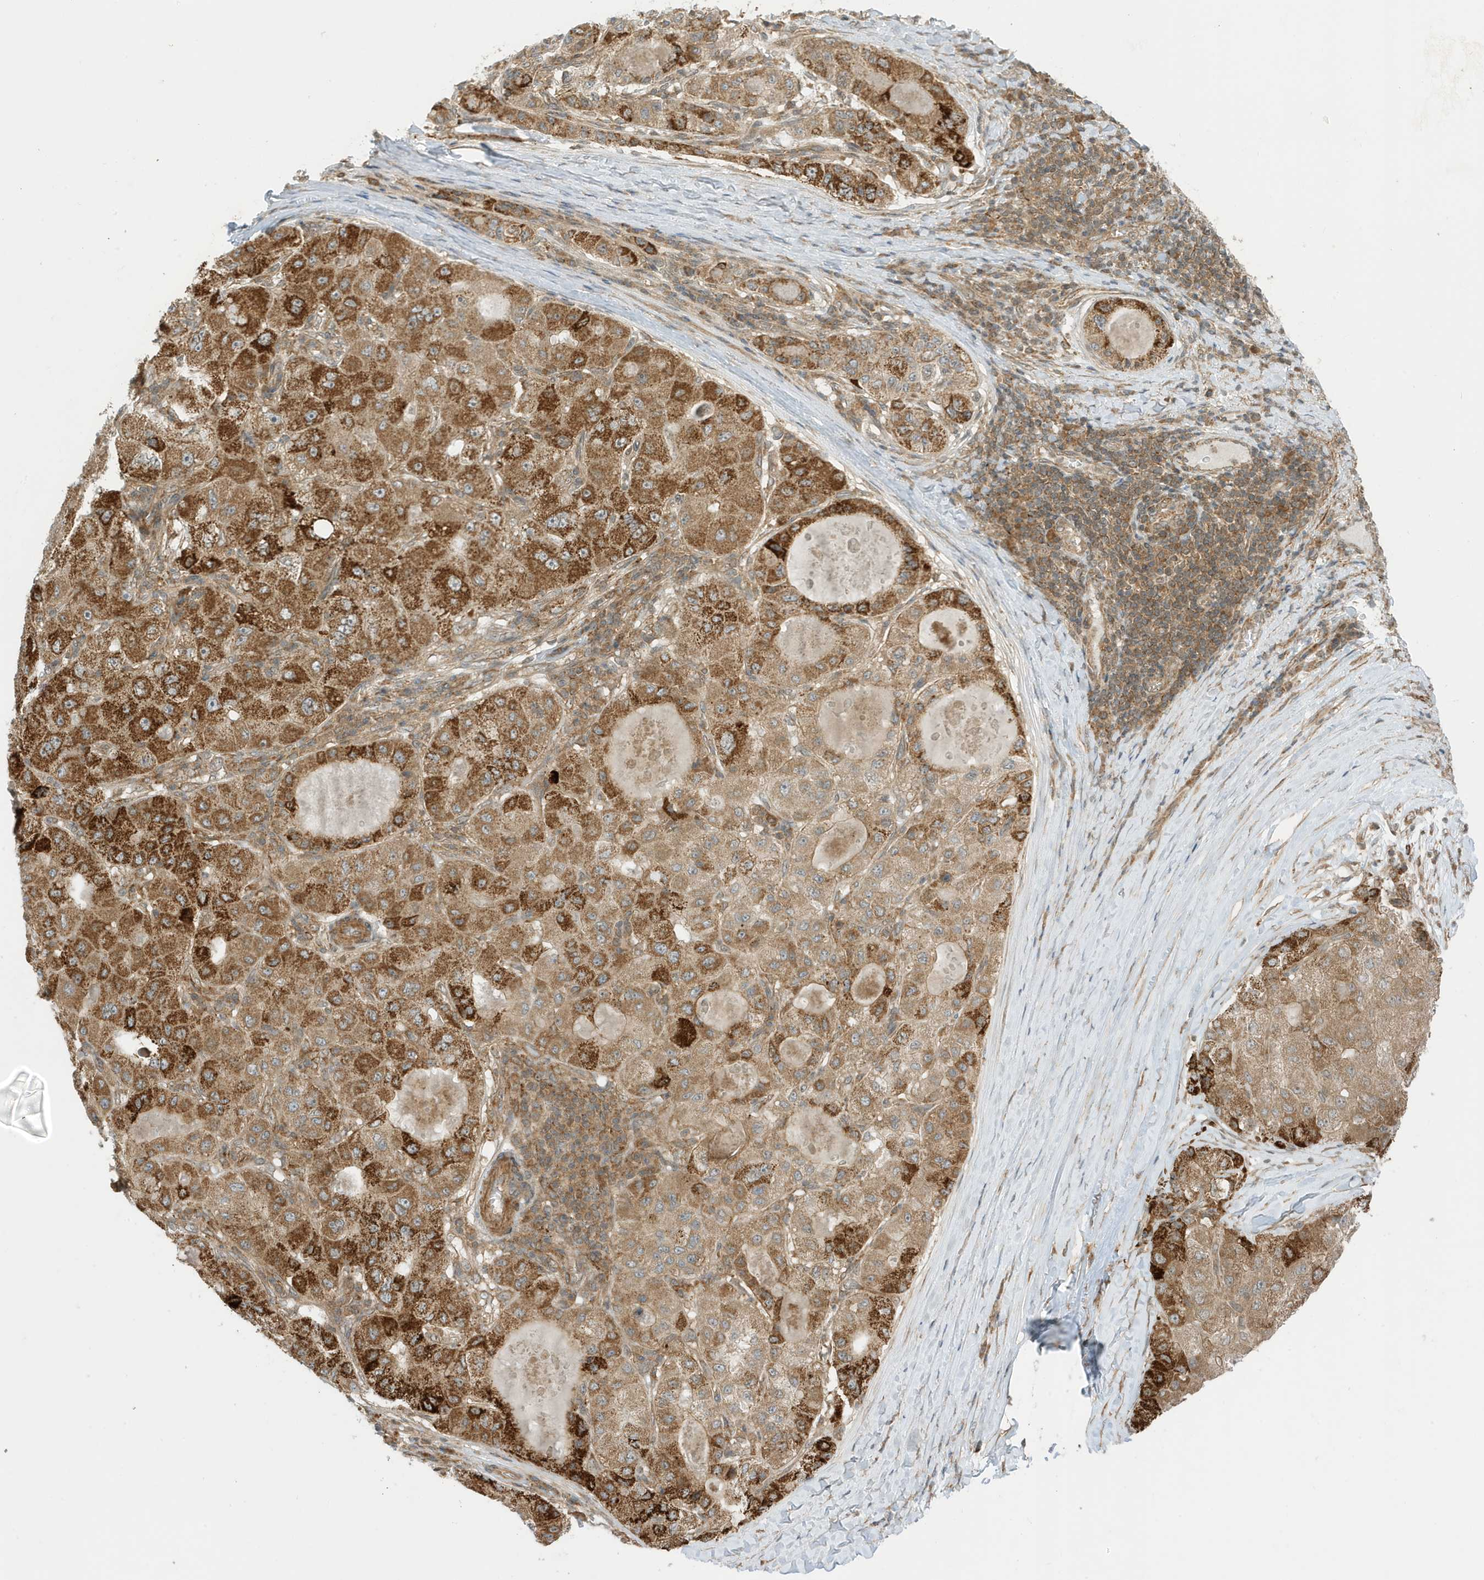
{"staining": {"intensity": "strong", "quantity": "25%-75%", "location": "cytoplasmic/membranous"}, "tissue": "liver cancer", "cell_type": "Tumor cells", "image_type": "cancer", "snomed": [{"axis": "morphology", "description": "Carcinoma, Hepatocellular, NOS"}, {"axis": "topography", "description": "Liver"}], "caption": "Tumor cells show high levels of strong cytoplasmic/membranous expression in approximately 25%-75% of cells in human liver cancer (hepatocellular carcinoma).", "gene": "DHX36", "patient": {"sex": "male", "age": 80}}